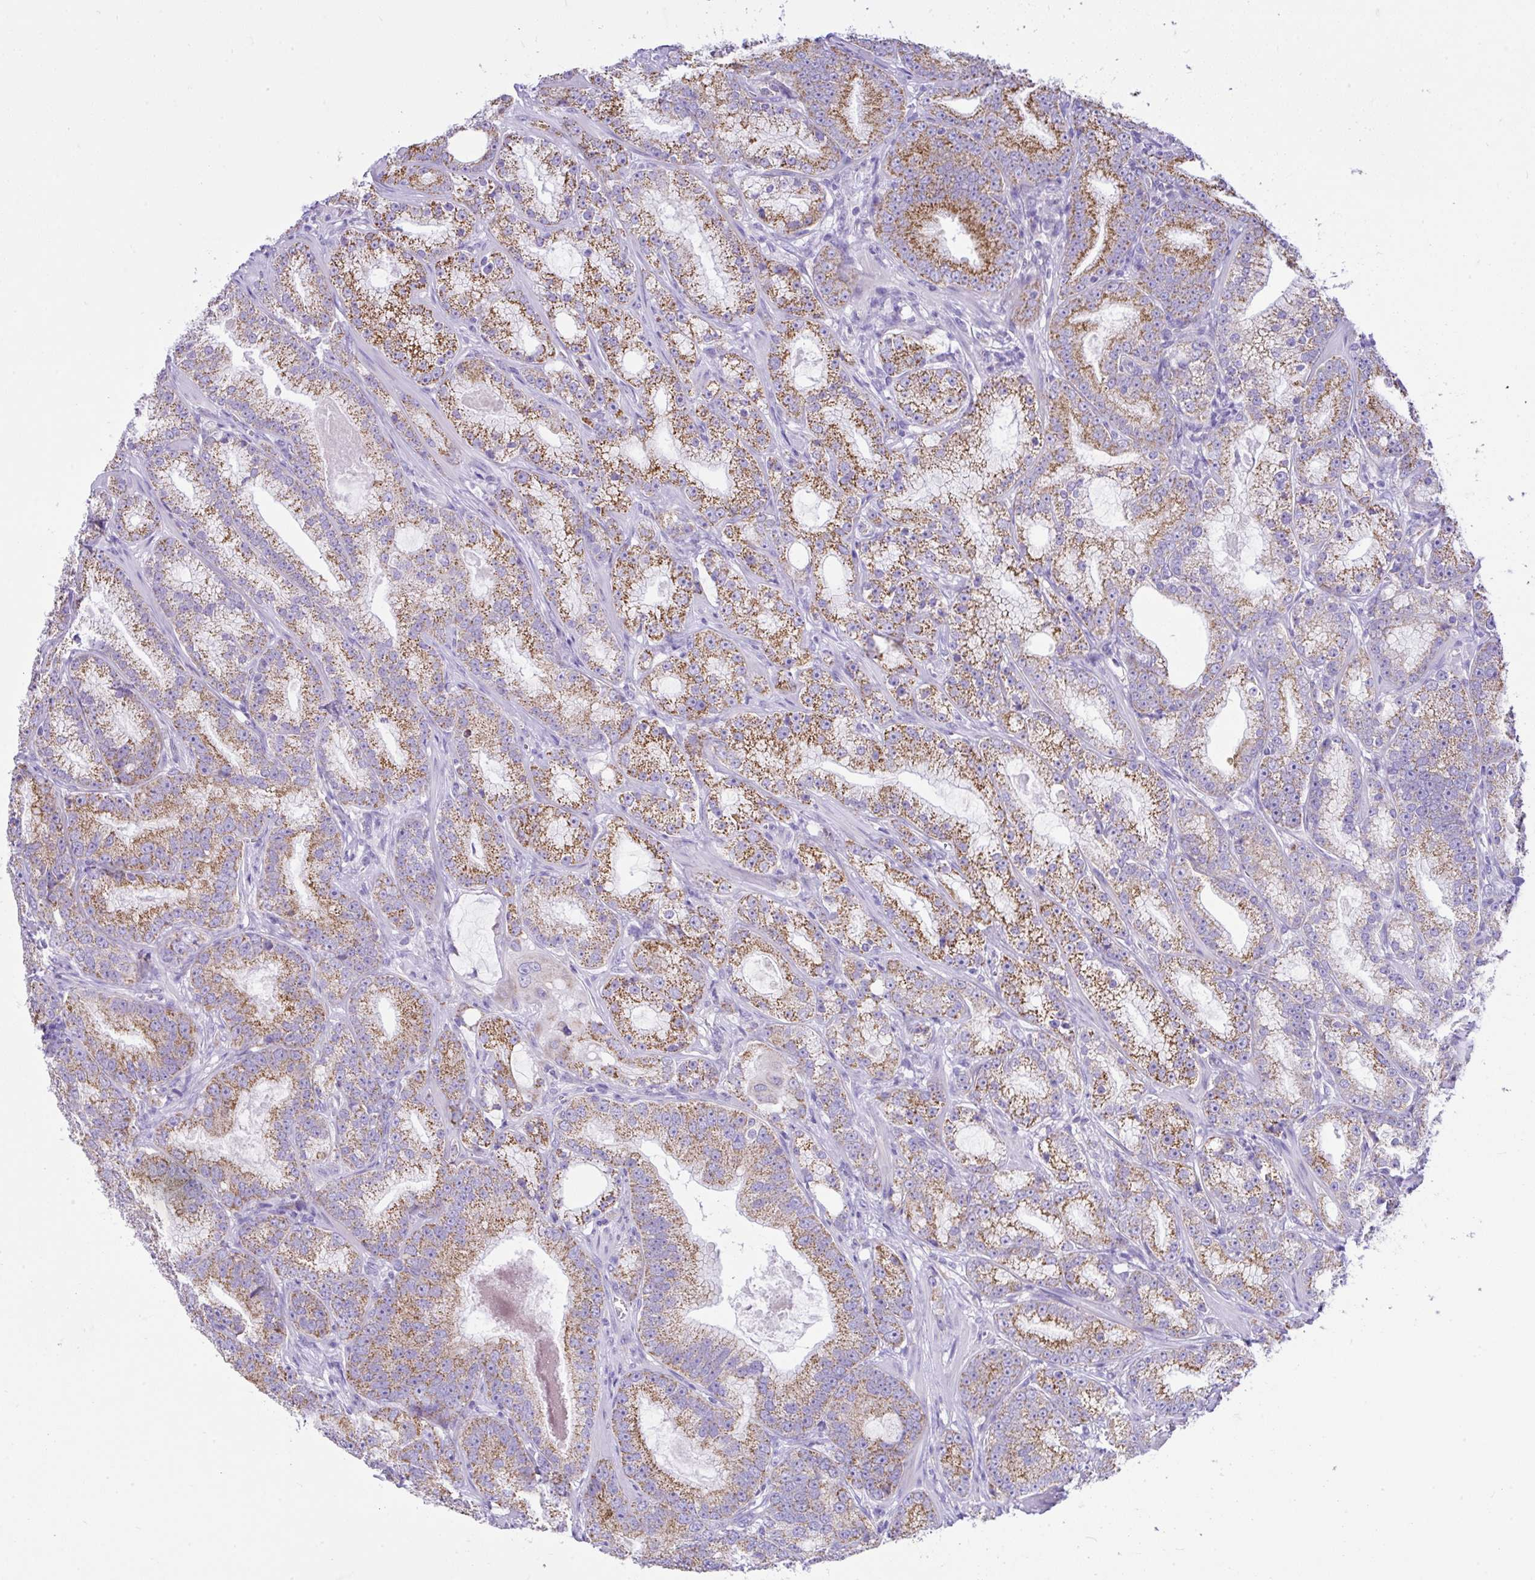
{"staining": {"intensity": "moderate", "quantity": ">75%", "location": "cytoplasmic/membranous"}, "tissue": "prostate cancer", "cell_type": "Tumor cells", "image_type": "cancer", "snomed": [{"axis": "morphology", "description": "Adenocarcinoma, High grade"}, {"axis": "topography", "description": "Prostate"}], "caption": "Human prostate high-grade adenocarcinoma stained with a protein marker shows moderate staining in tumor cells.", "gene": "SLC13A1", "patient": {"sex": "male", "age": 65}}